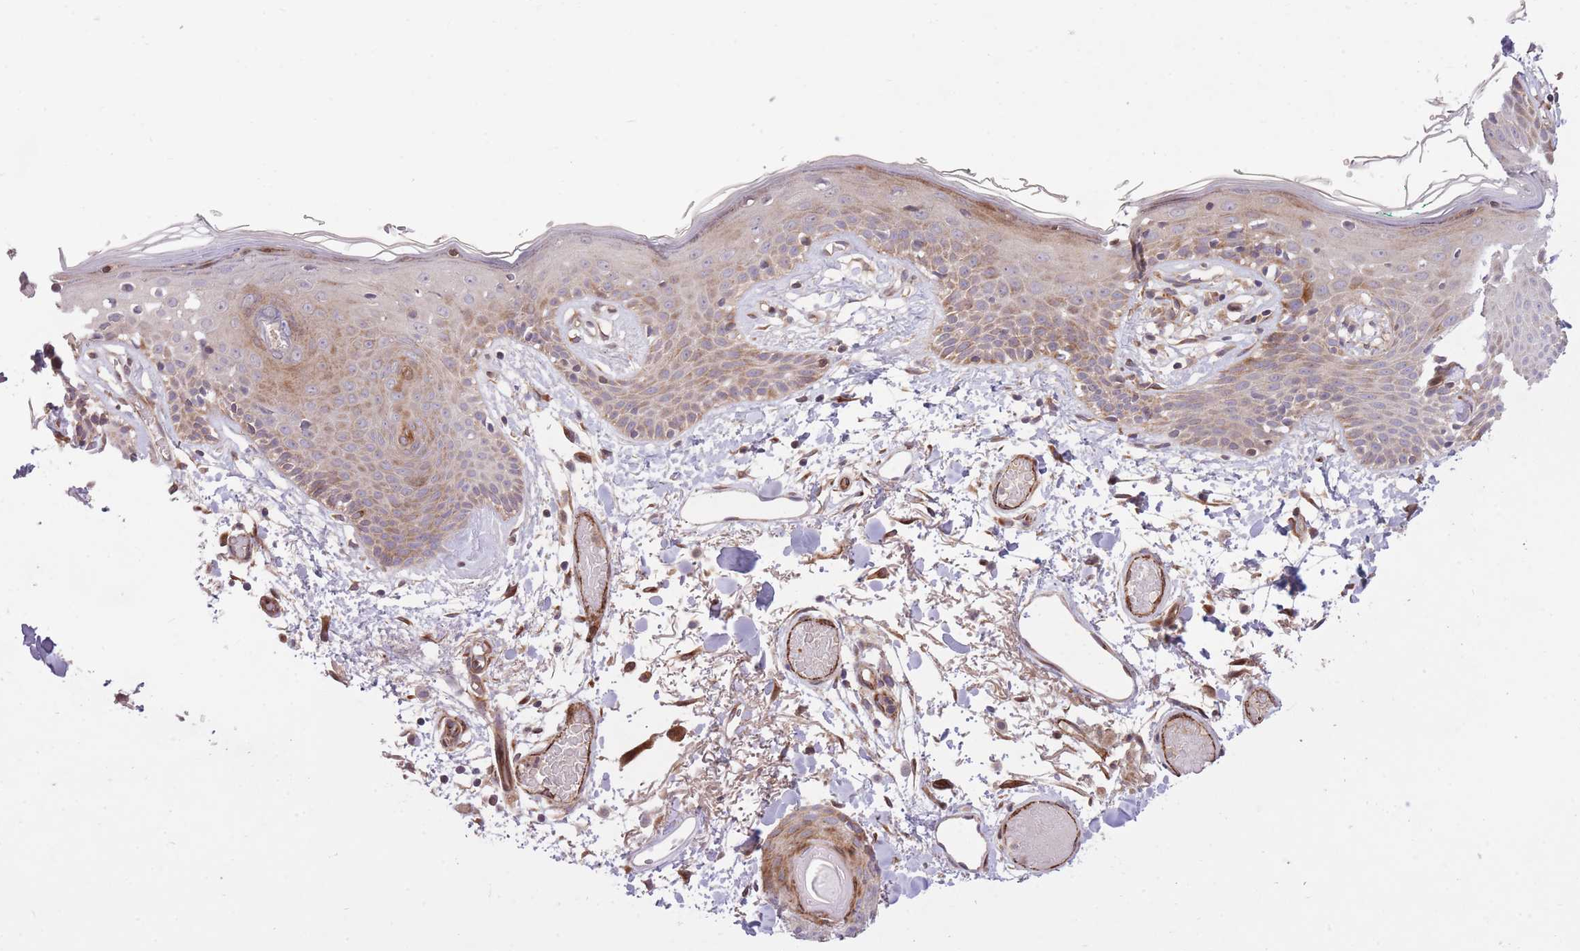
{"staining": {"intensity": "moderate", "quantity": ">75%", "location": "cytoplasmic/membranous"}, "tissue": "skin", "cell_type": "Fibroblasts", "image_type": "normal", "snomed": [{"axis": "morphology", "description": "Normal tissue, NOS"}, {"axis": "topography", "description": "Skin"}], "caption": "DAB (3,3'-diaminobenzidine) immunohistochemical staining of benign human skin reveals moderate cytoplasmic/membranous protein staining in about >75% of fibroblasts. (DAB (3,3'-diaminobenzidine) = brown stain, brightfield microscopy at high magnification).", "gene": "CISH", "patient": {"sex": "male", "age": 79}}